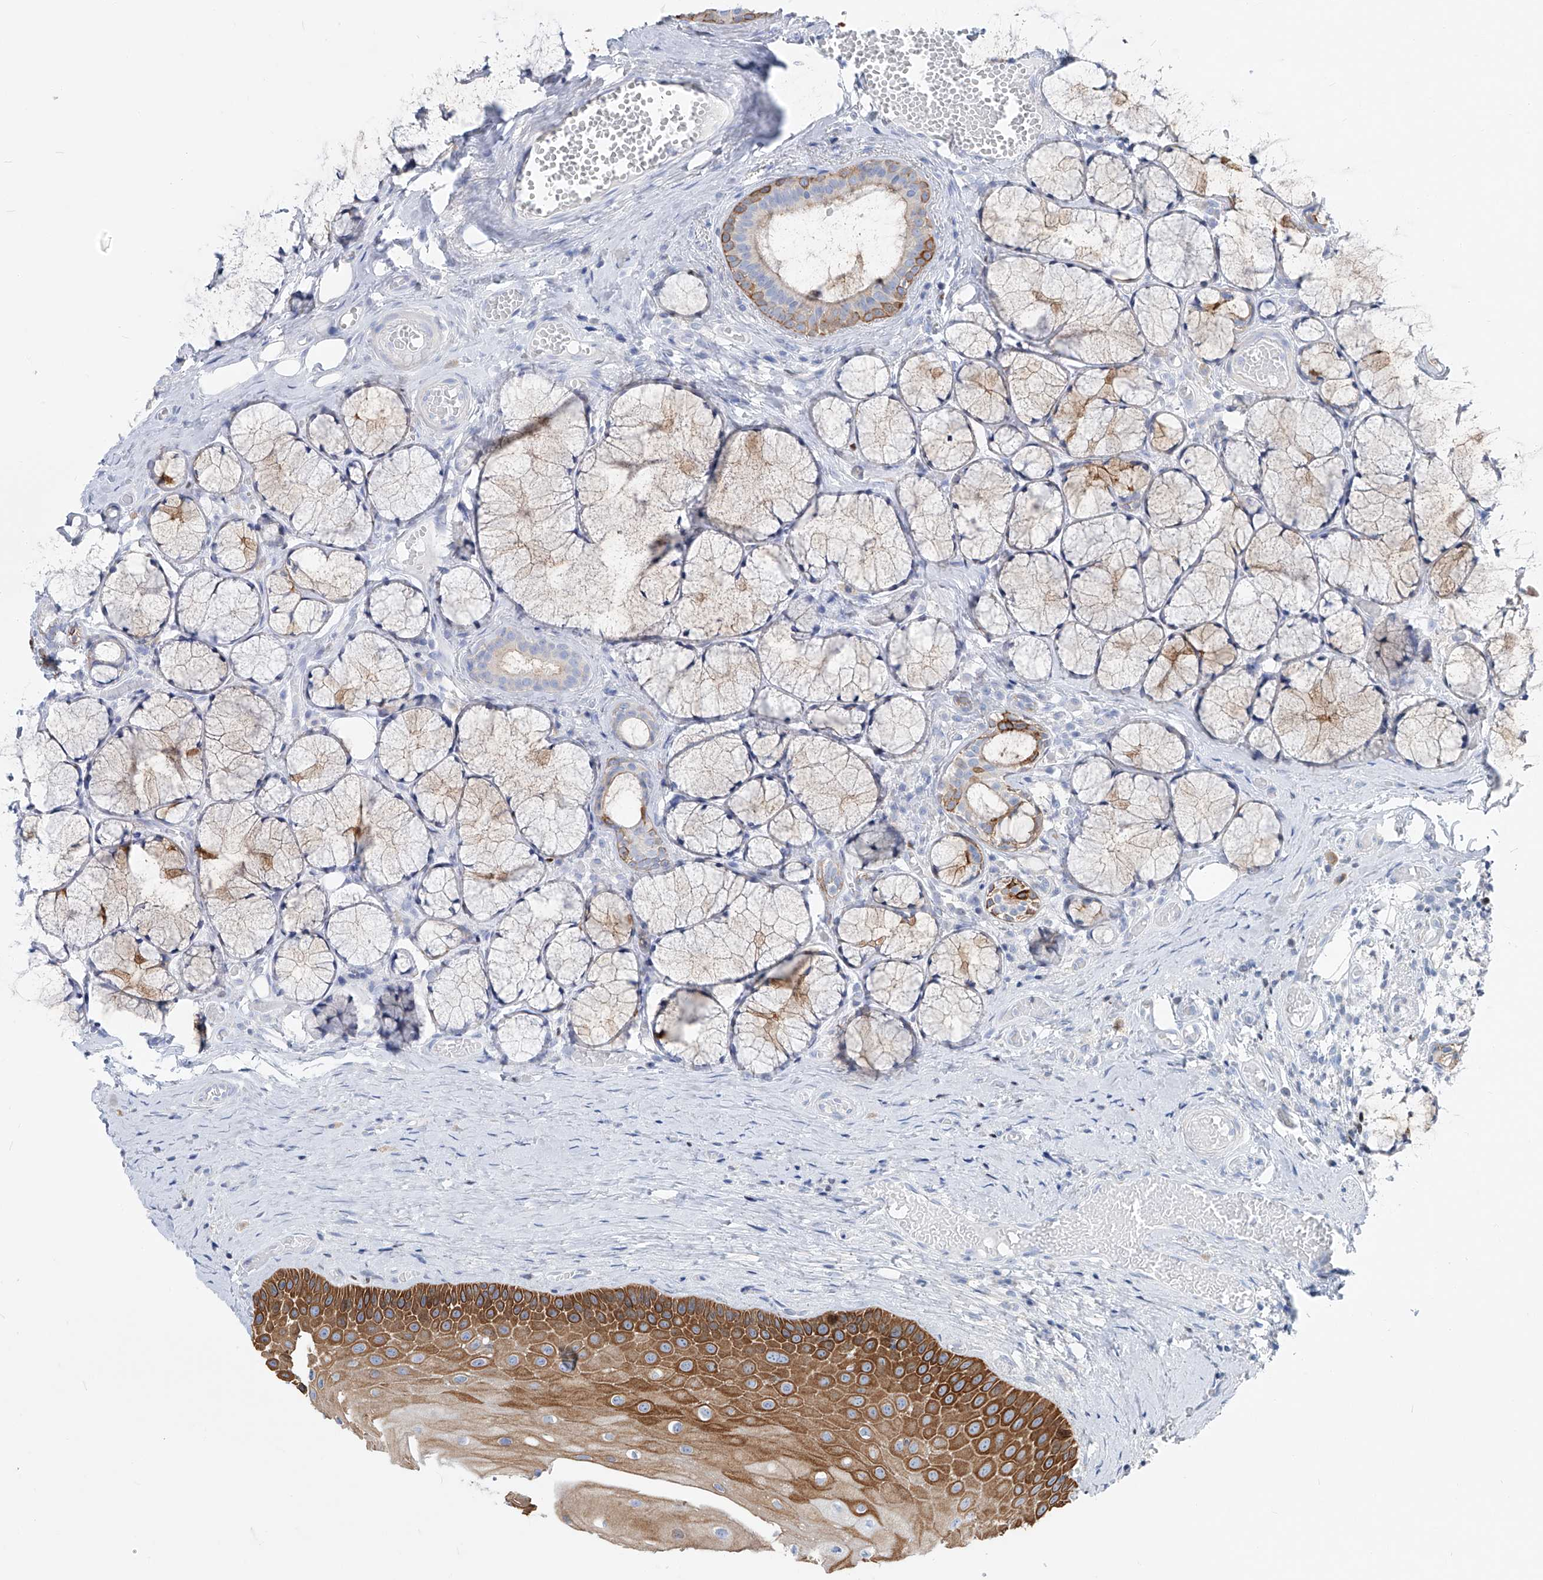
{"staining": {"intensity": "strong", "quantity": ">75%", "location": "cytoplasmic/membranous"}, "tissue": "oral mucosa", "cell_type": "Squamous epithelial cells", "image_type": "normal", "snomed": [{"axis": "morphology", "description": "Normal tissue, NOS"}, {"axis": "topography", "description": "Oral tissue"}], "caption": "A high-resolution micrograph shows immunohistochemistry (IHC) staining of benign oral mucosa, which shows strong cytoplasmic/membranous positivity in about >75% of squamous epithelial cells.", "gene": "FRS3", "patient": {"sex": "male", "age": 66}}